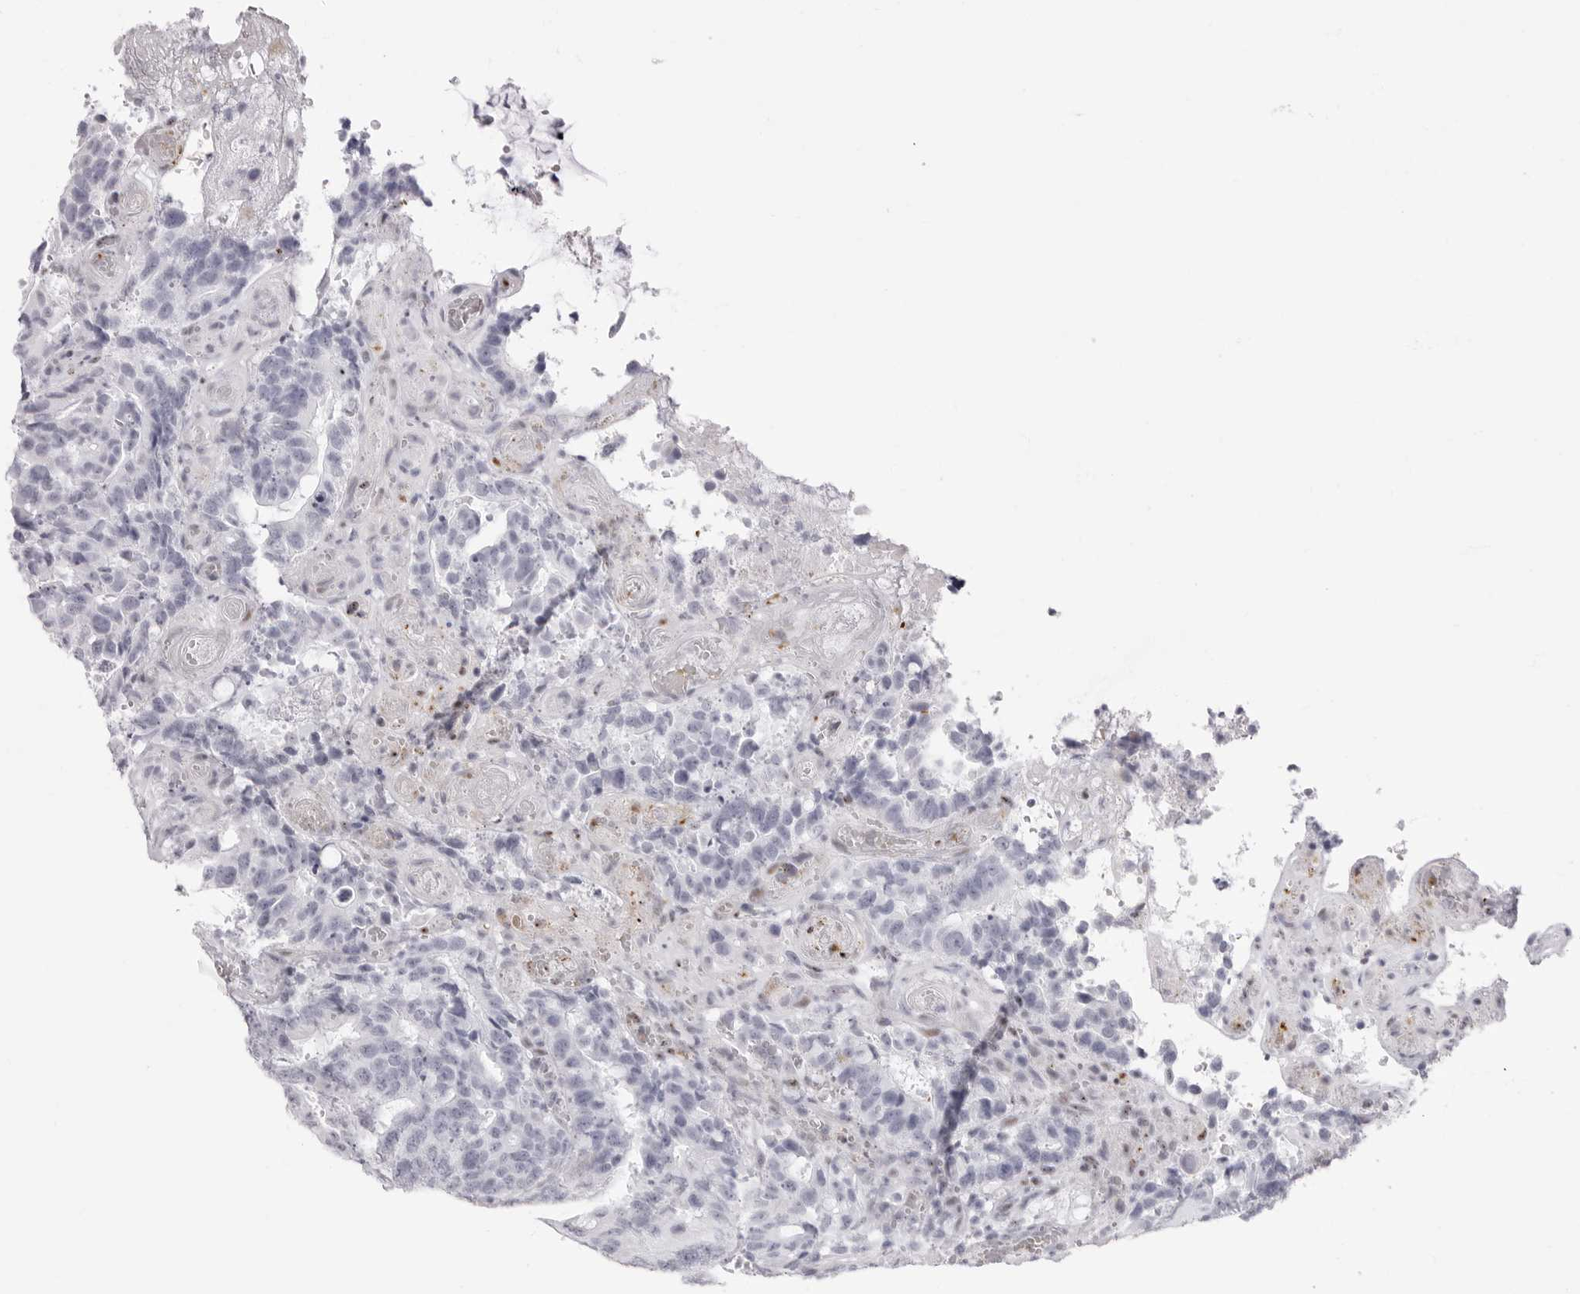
{"staining": {"intensity": "negative", "quantity": "none", "location": "none"}, "tissue": "colorectal cancer", "cell_type": "Tumor cells", "image_type": "cancer", "snomed": [{"axis": "morphology", "description": "Adenocarcinoma, NOS"}, {"axis": "topography", "description": "Colon"}], "caption": "The immunohistochemistry photomicrograph has no significant expression in tumor cells of colorectal cancer tissue.", "gene": "TSSK1B", "patient": {"sex": "male", "age": 83}}